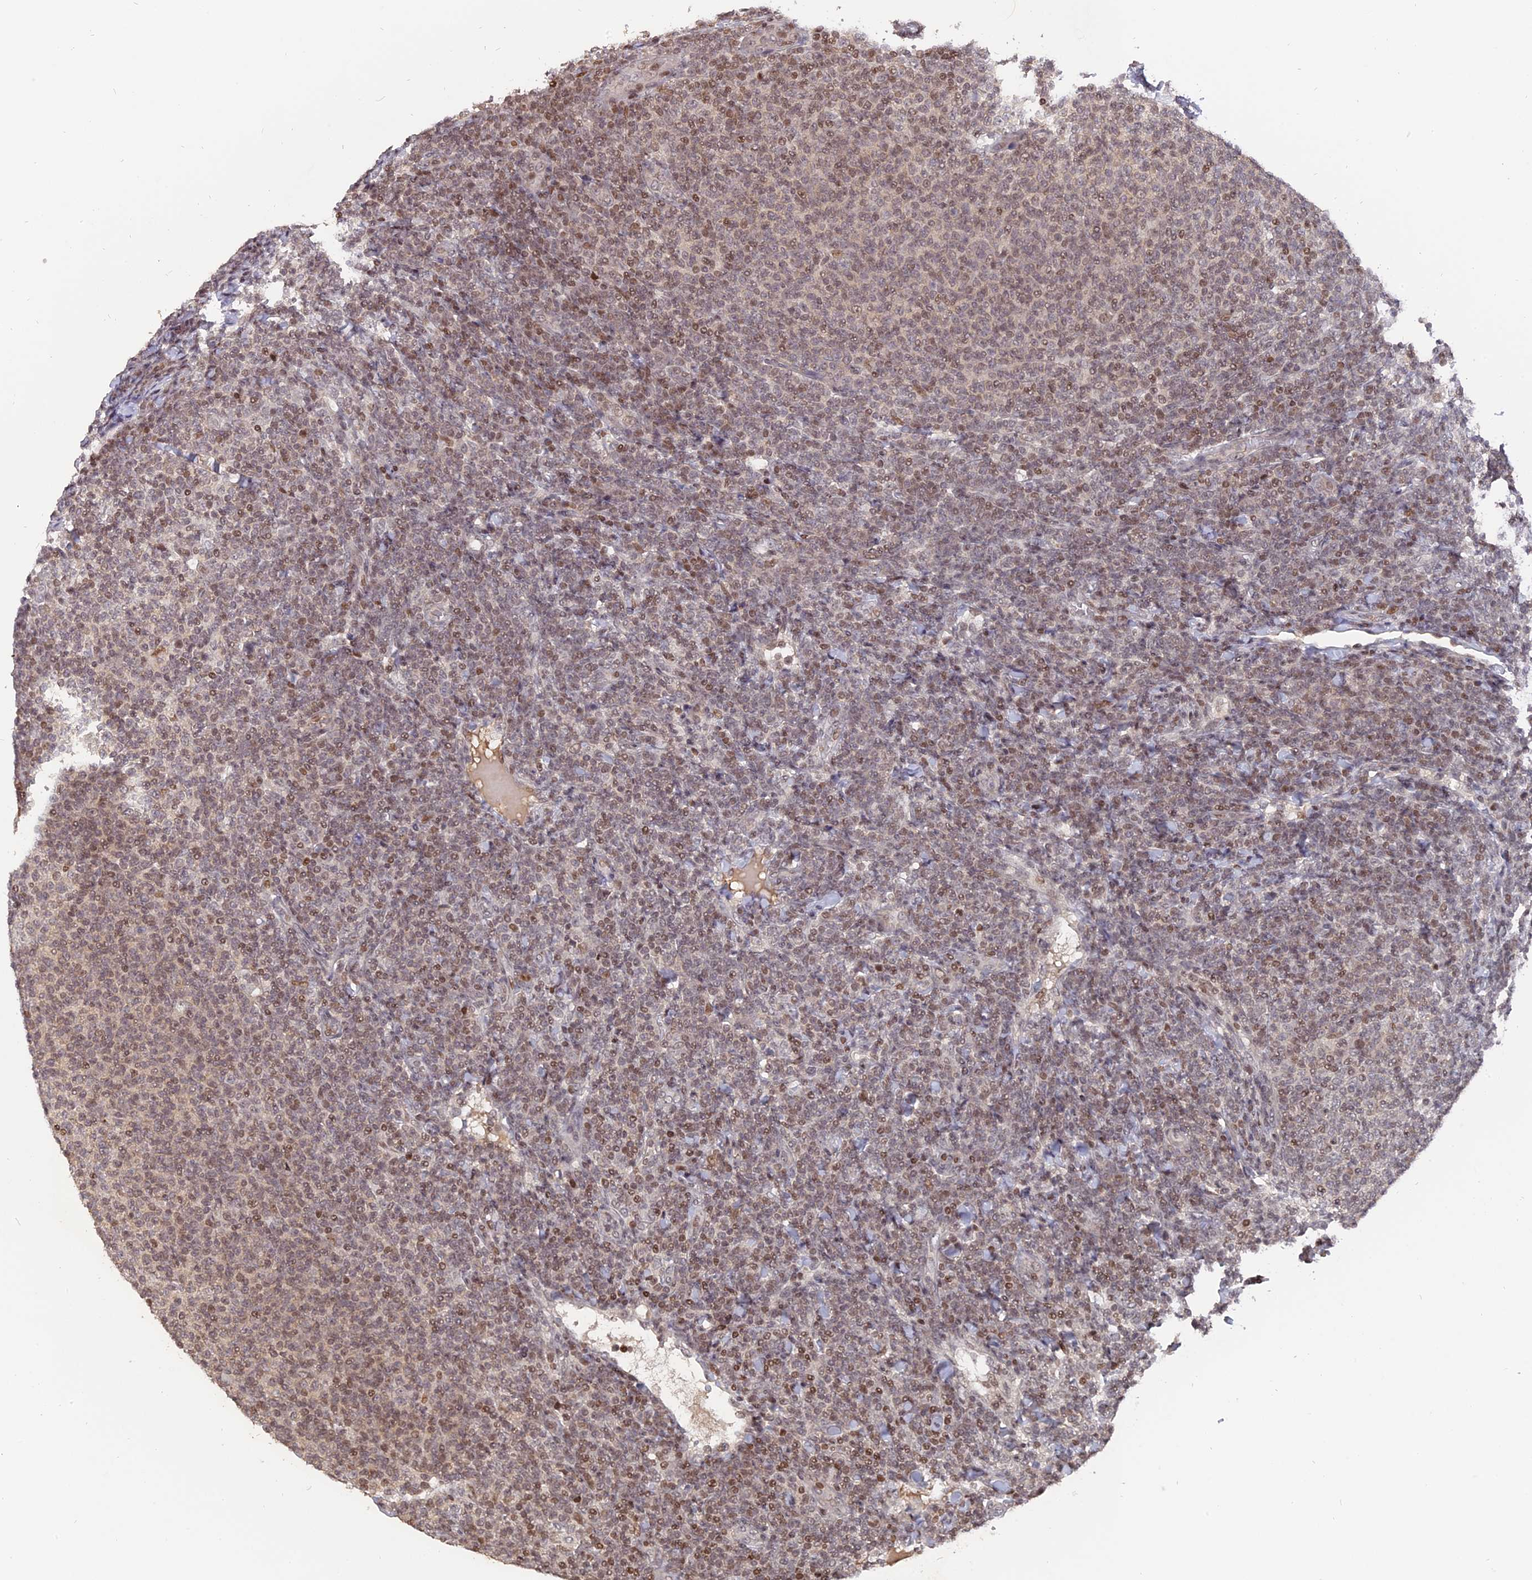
{"staining": {"intensity": "weak", "quantity": ">75%", "location": "nuclear"}, "tissue": "lymphoma", "cell_type": "Tumor cells", "image_type": "cancer", "snomed": [{"axis": "morphology", "description": "Malignant lymphoma, non-Hodgkin's type, Low grade"}, {"axis": "topography", "description": "Lymph node"}], "caption": "Immunohistochemical staining of lymphoma exhibits low levels of weak nuclear protein expression in about >75% of tumor cells.", "gene": "NR1H3", "patient": {"sex": "male", "age": 66}}